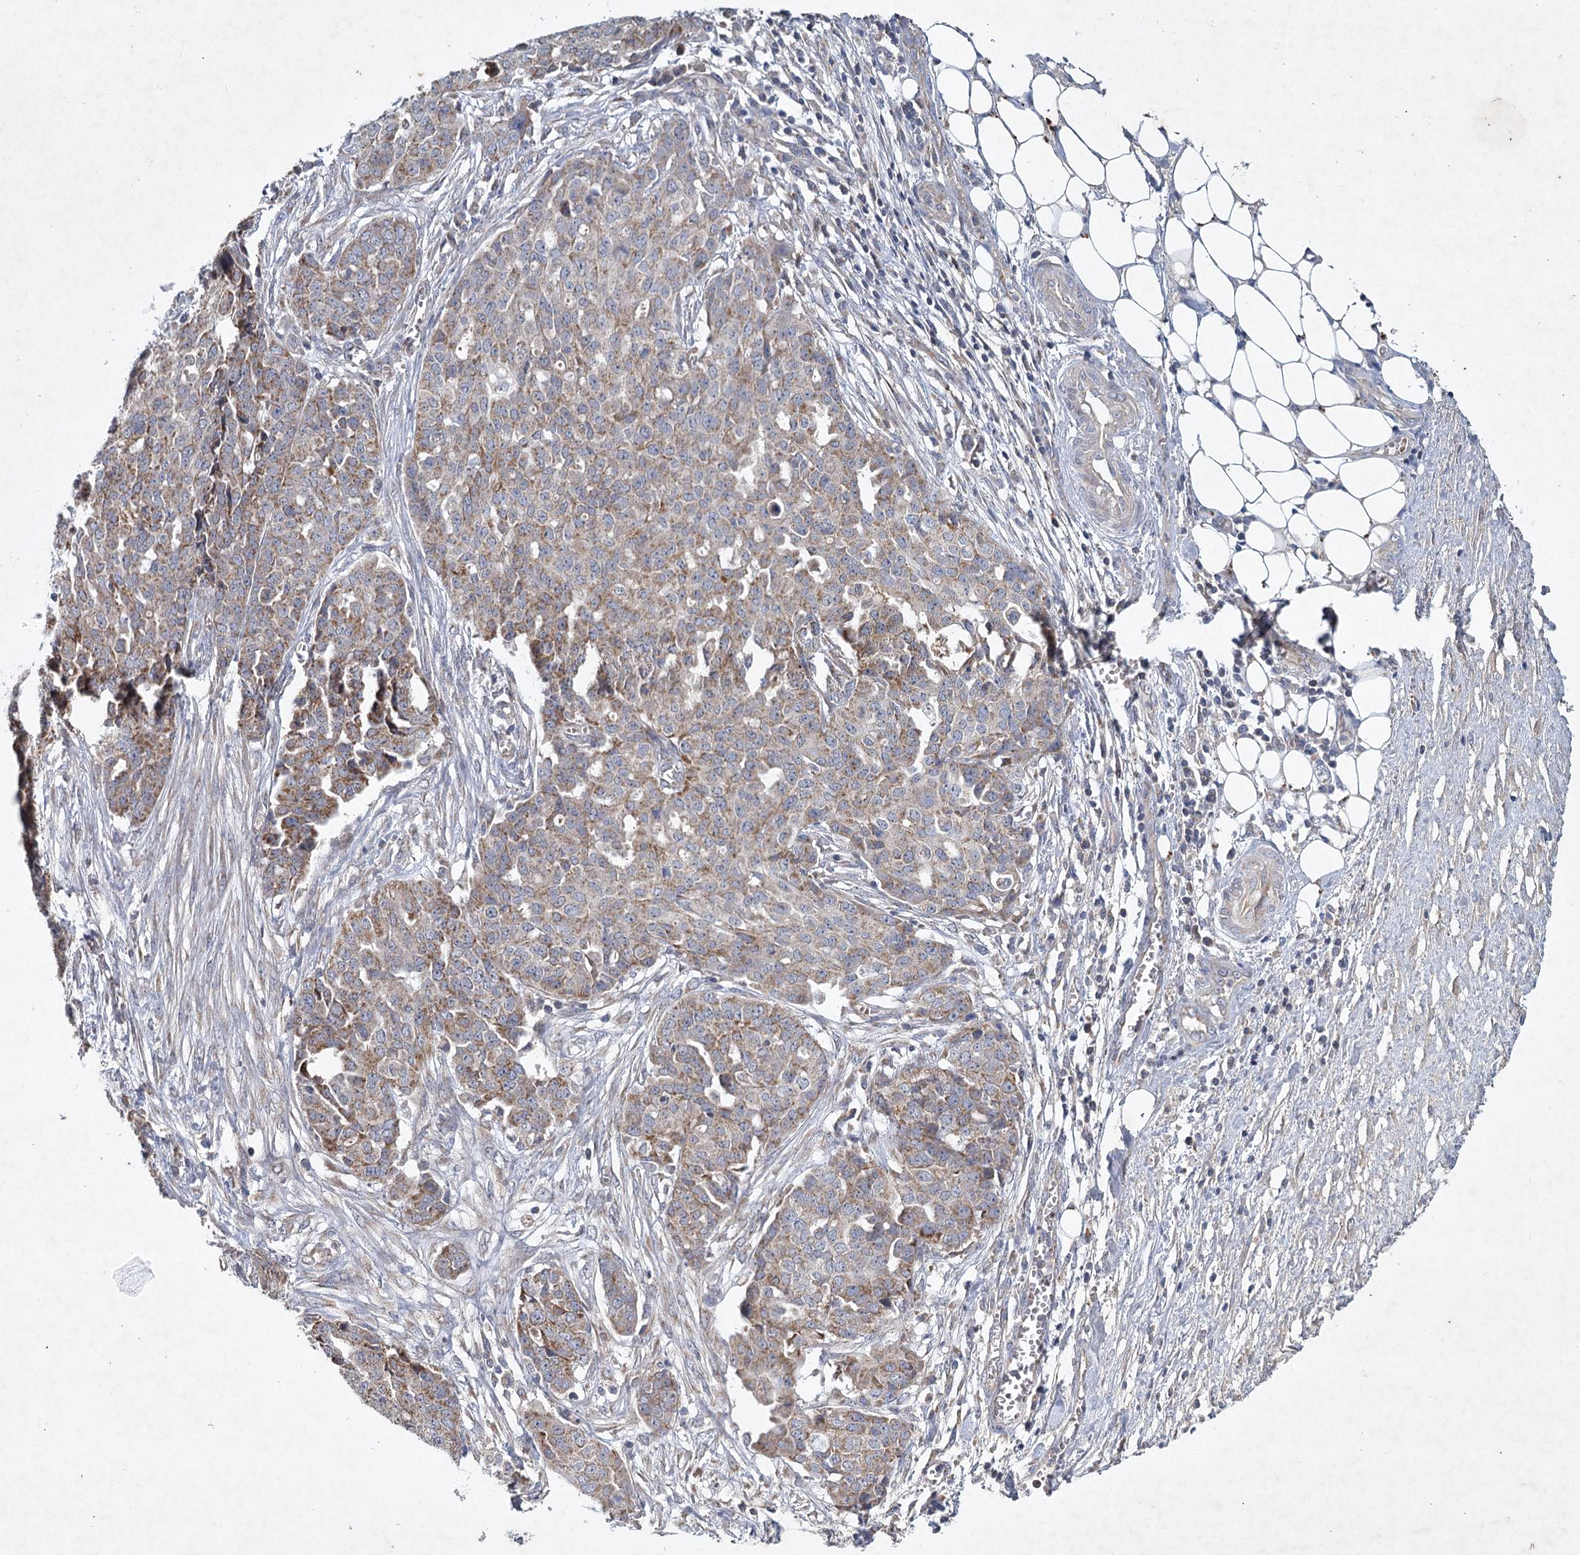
{"staining": {"intensity": "moderate", "quantity": "25%-75%", "location": "cytoplasmic/membranous"}, "tissue": "ovarian cancer", "cell_type": "Tumor cells", "image_type": "cancer", "snomed": [{"axis": "morphology", "description": "Cystadenocarcinoma, serous, NOS"}, {"axis": "topography", "description": "Soft tissue"}, {"axis": "topography", "description": "Ovary"}], "caption": "Protein analysis of ovarian serous cystadenocarcinoma tissue displays moderate cytoplasmic/membranous expression in approximately 25%-75% of tumor cells. The staining was performed using DAB, with brown indicating positive protein expression. Nuclei are stained blue with hematoxylin.", "gene": "MRPL44", "patient": {"sex": "female", "age": 57}}